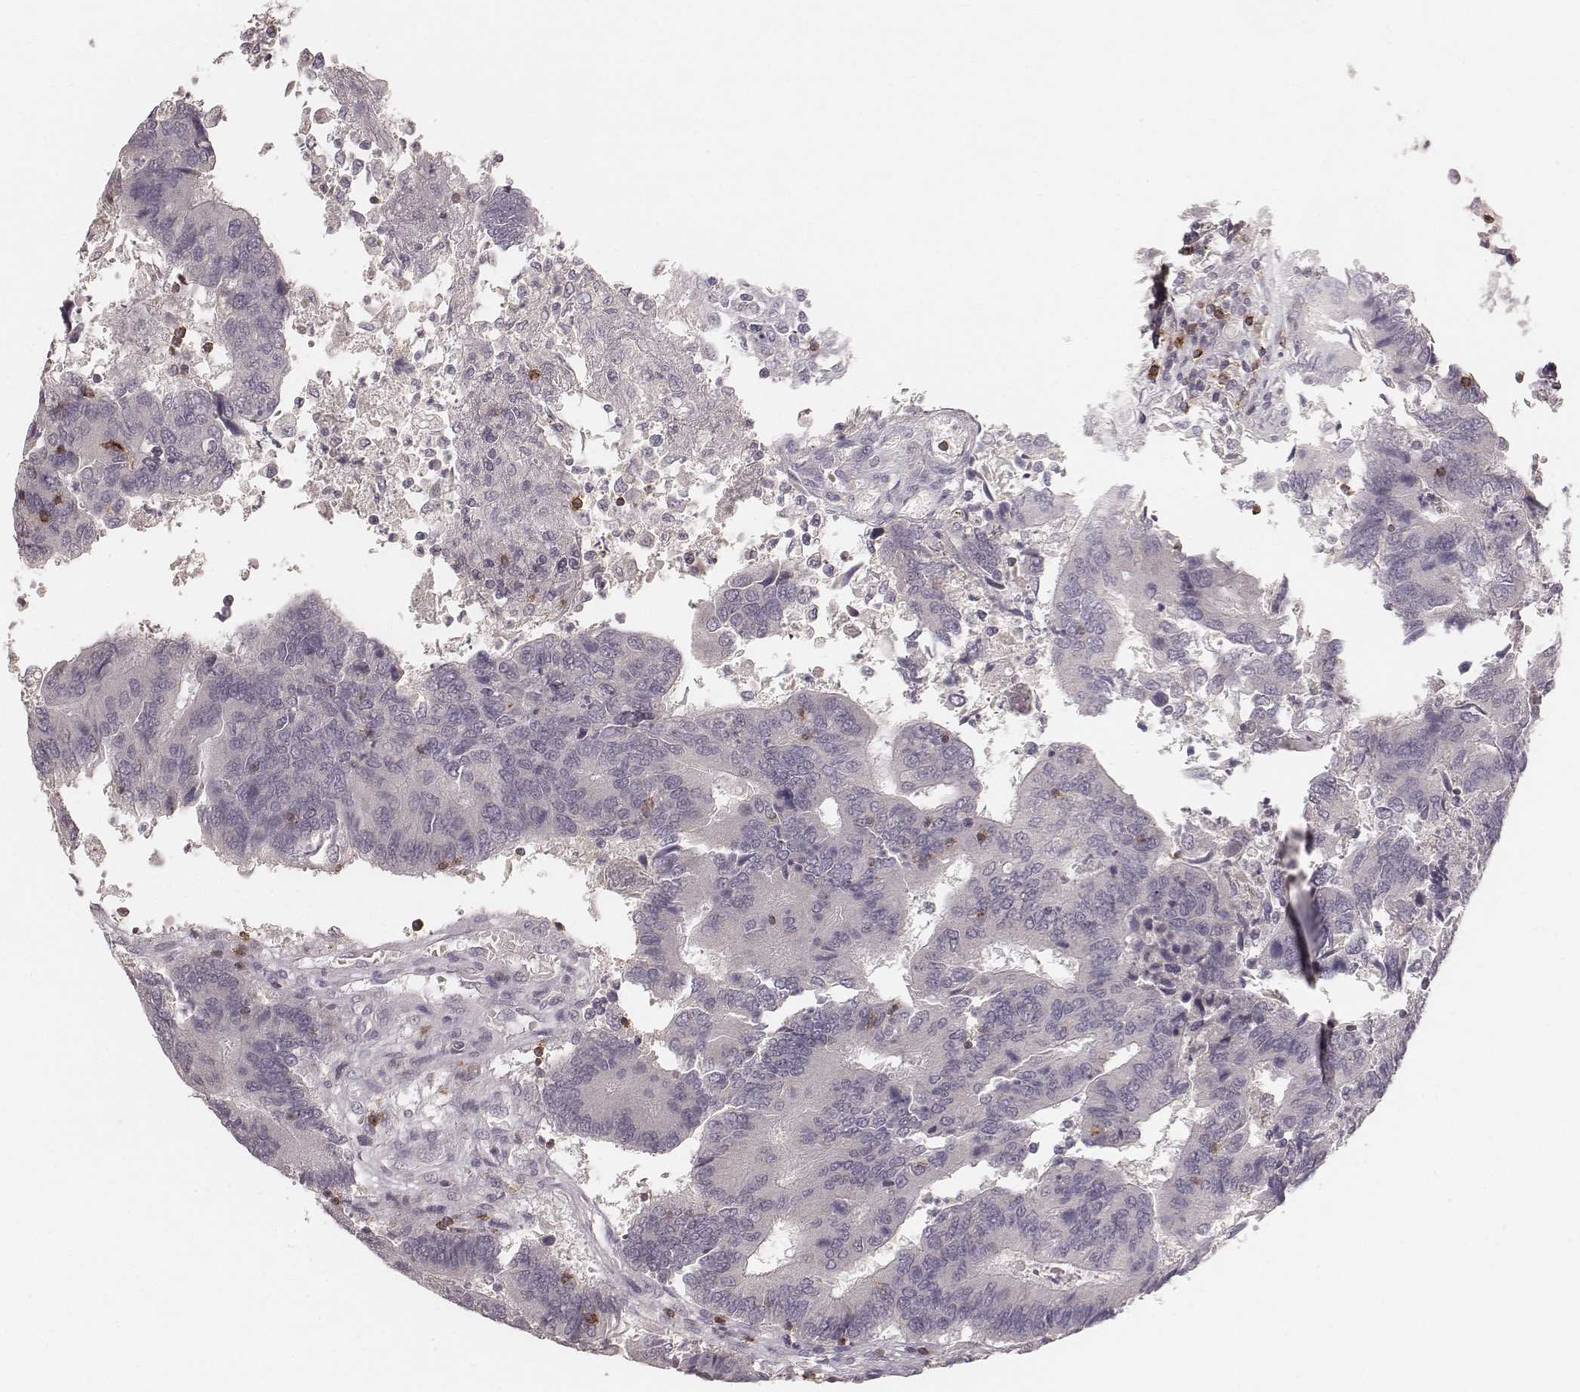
{"staining": {"intensity": "negative", "quantity": "none", "location": "none"}, "tissue": "colorectal cancer", "cell_type": "Tumor cells", "image_type": "cancer", "snomed": [{"axis": "morphology", "description": "Adenocarcinoma, NOS"}, {"axis": "topography", "description": "Colon"}], "caption": "Immunohistochemistry of colorectal cancer exhibits no staining in tumor cells.", "gene": "CD8A", "patient": {"sex": "female", "age": 67}}